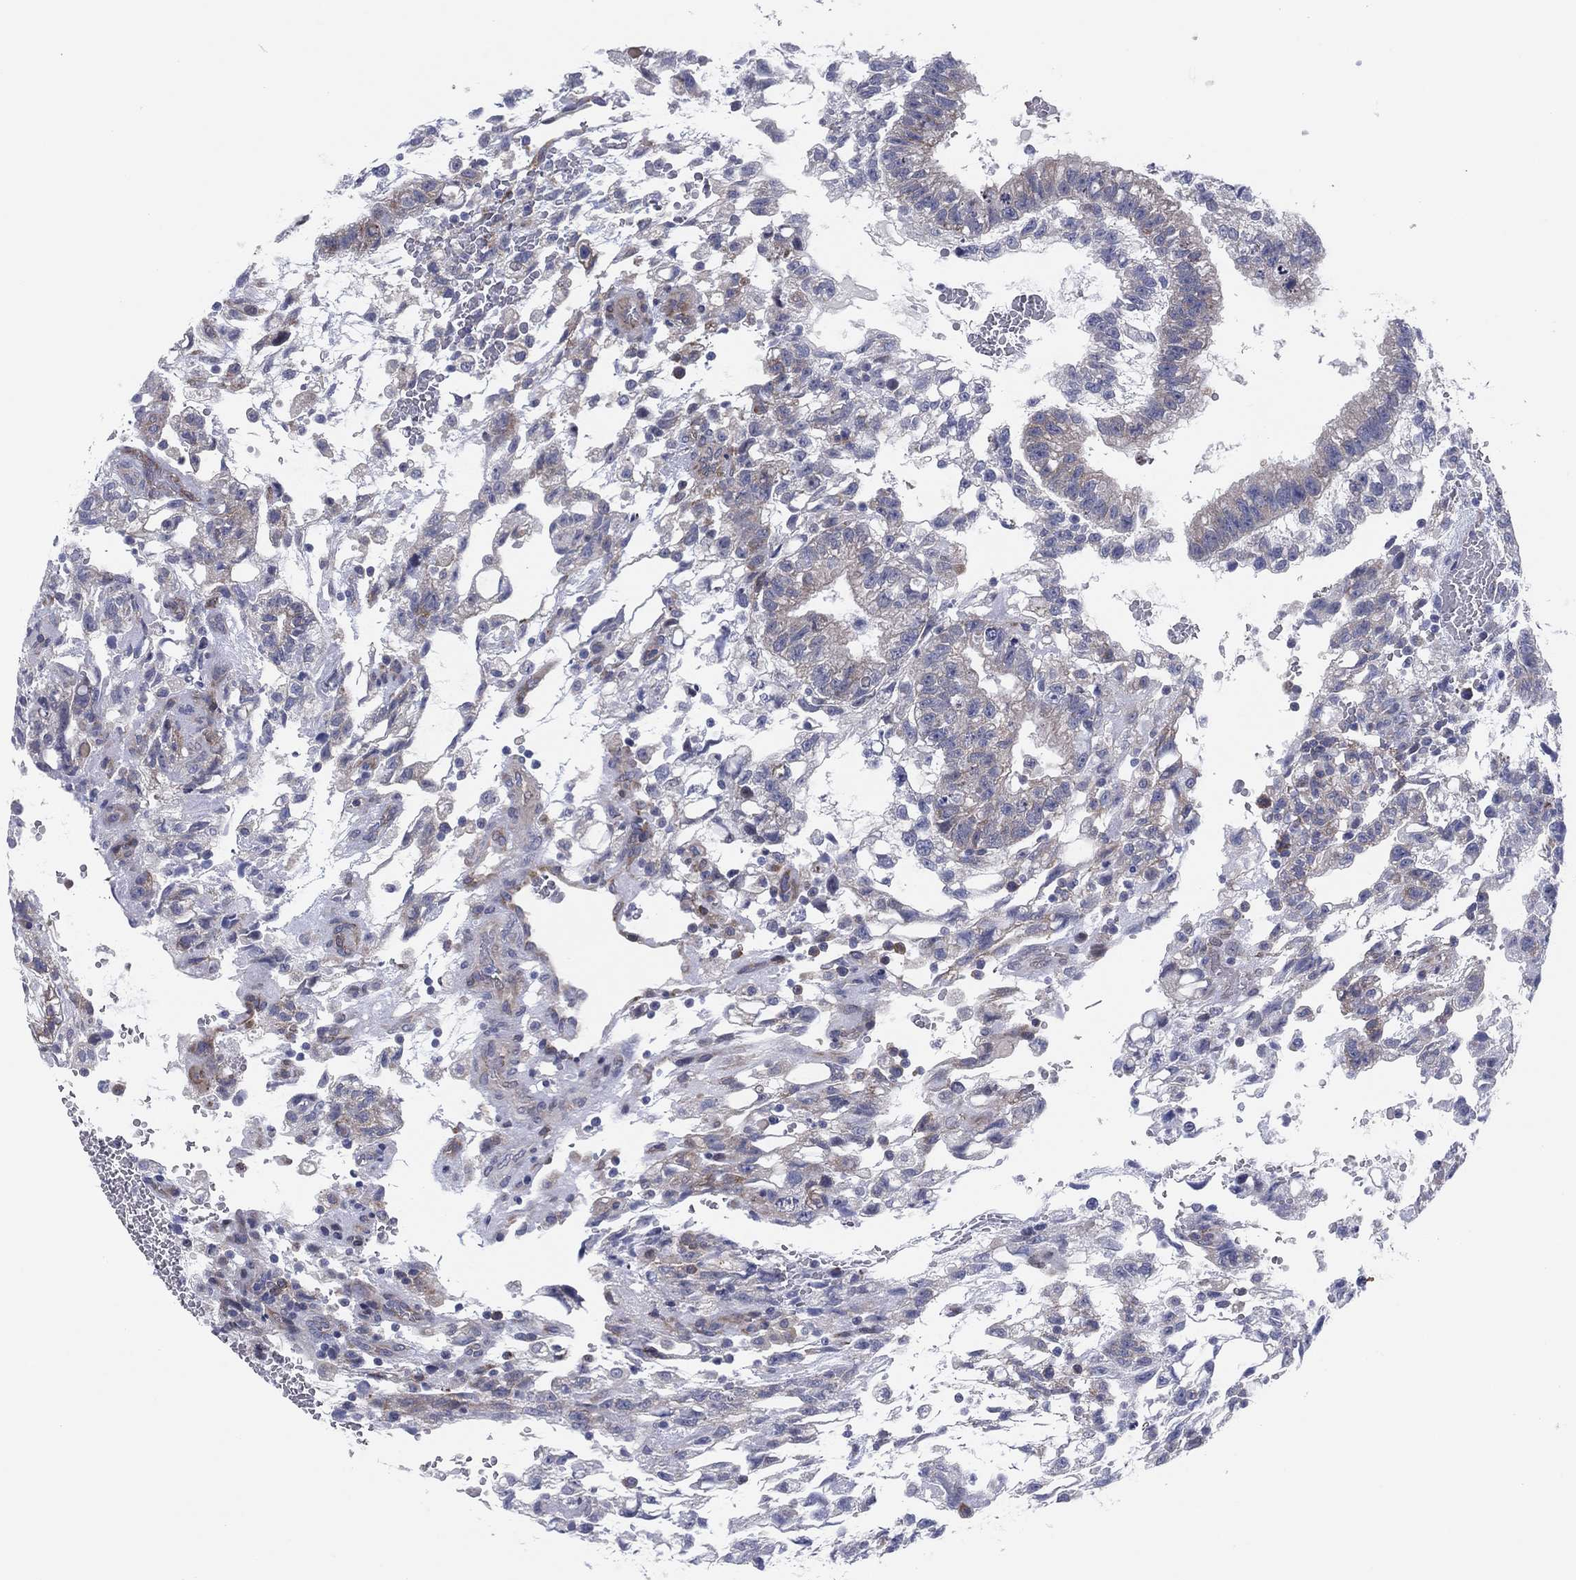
{"staining": {"intensity": "negative", "quantity": "none", "location": "none"}, "tissue": "testis cancer", "cell_type": "Tumor cells", "image_type": "cancer", "snomed": [{"axis": "morphology", "description": "Carcinoma, Embryonal, NOS"}, {"axis": "topography", "description": "Testis"}], "caption": "IHC histopathology image of testis cancer stained for a protein (brown), which shows no staining in tumor cells.", "gene": "HEATR4", "patient": {"sex": "male", "age": 32}}